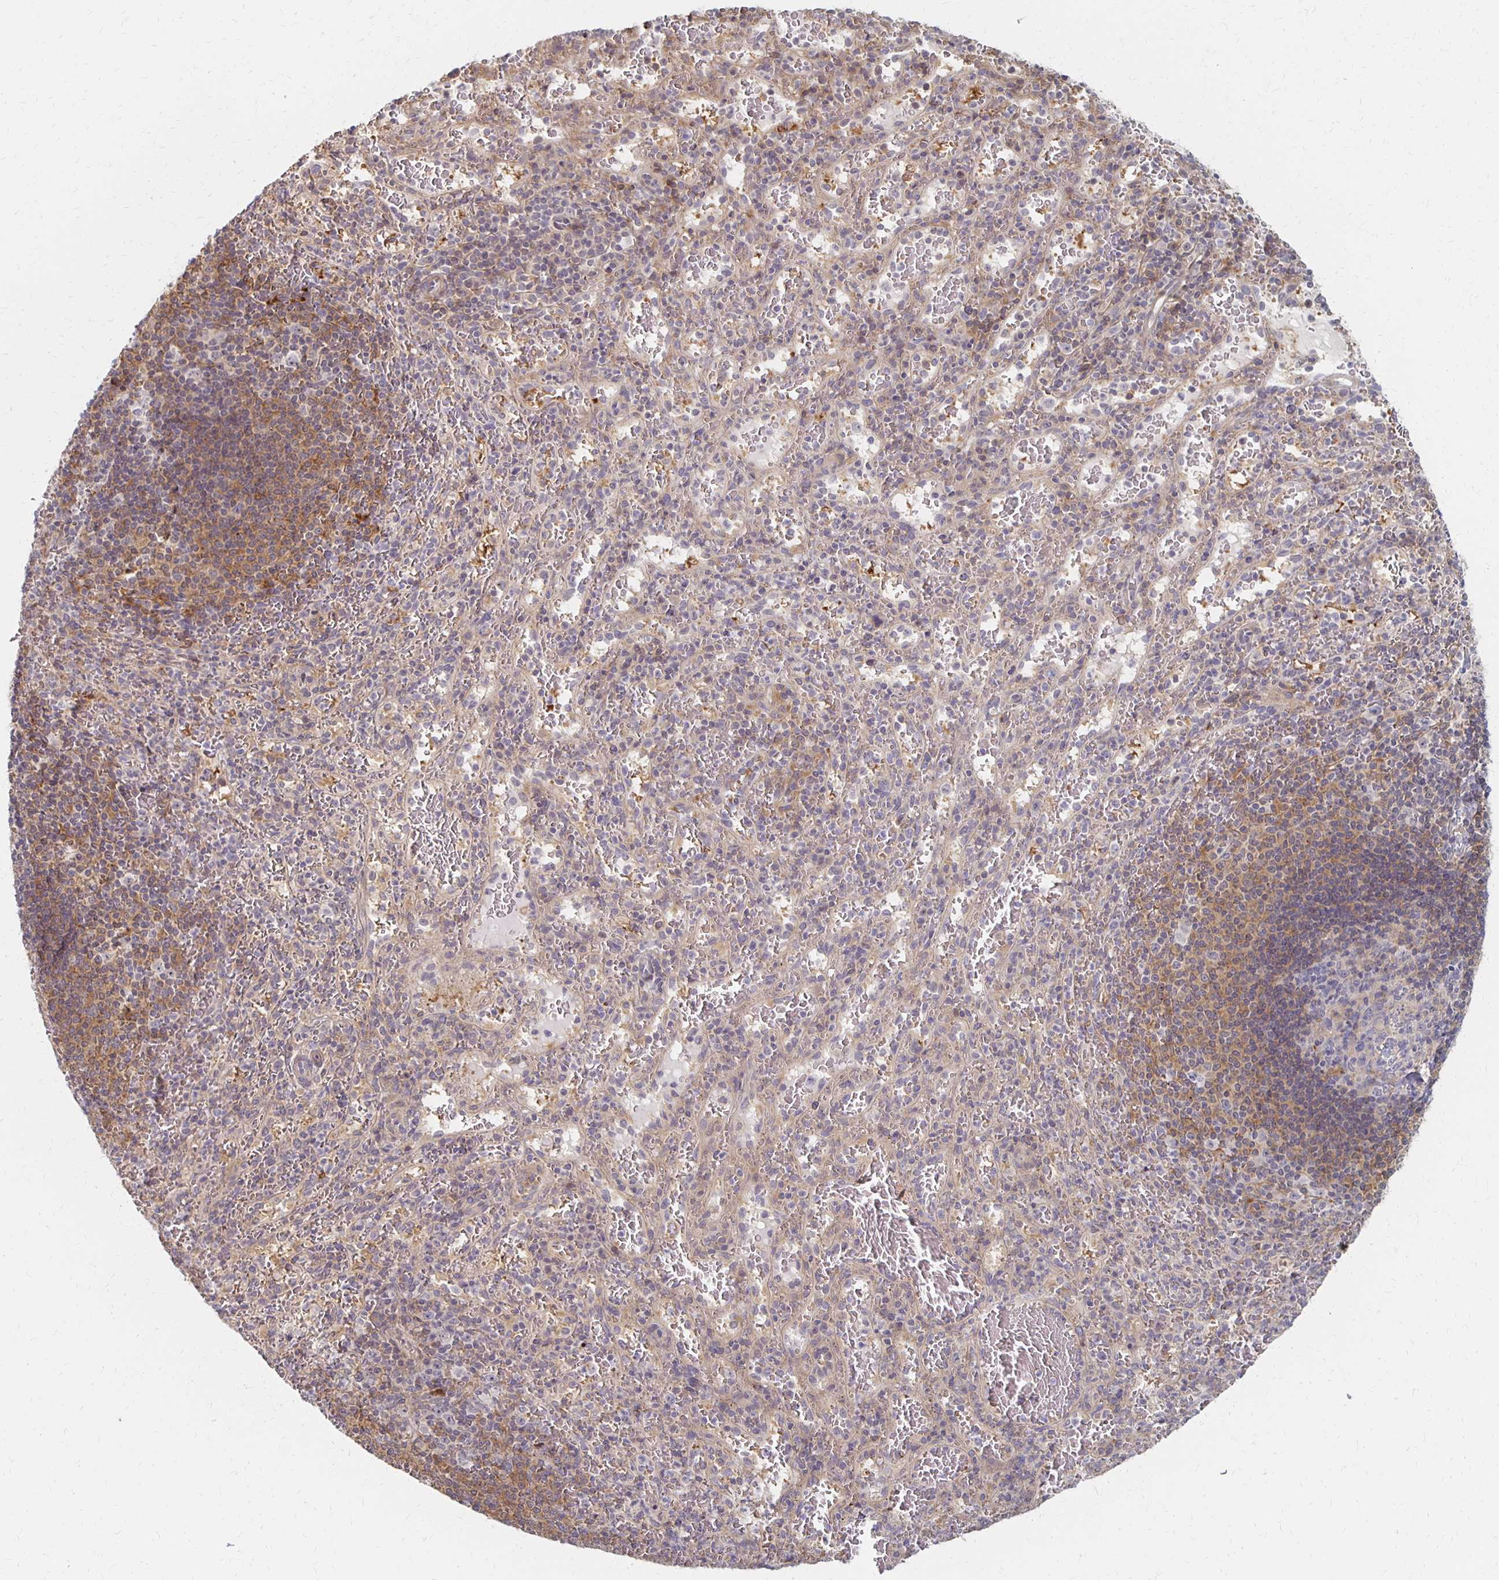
{"staining": {"intensity": "negative", "quantity": "none", "location": "none"}, "tissue": "spleen", "cell_type": "Cells in red pulp", "image_type": "normal", "snomed": [{"axis": "morphology", "description": "Normal tissue, NOS"}, {"axis": "topography", "description": "Spleen"}], "caption": "This image is of benign spleen stained with immunohistochemistry to label a protein in brown with the nuclei are counter-stained blue. There is no positivity in cells in red pulp.", "gene": "PRKCB", "patient": {"sex": "male", "age": 57}}